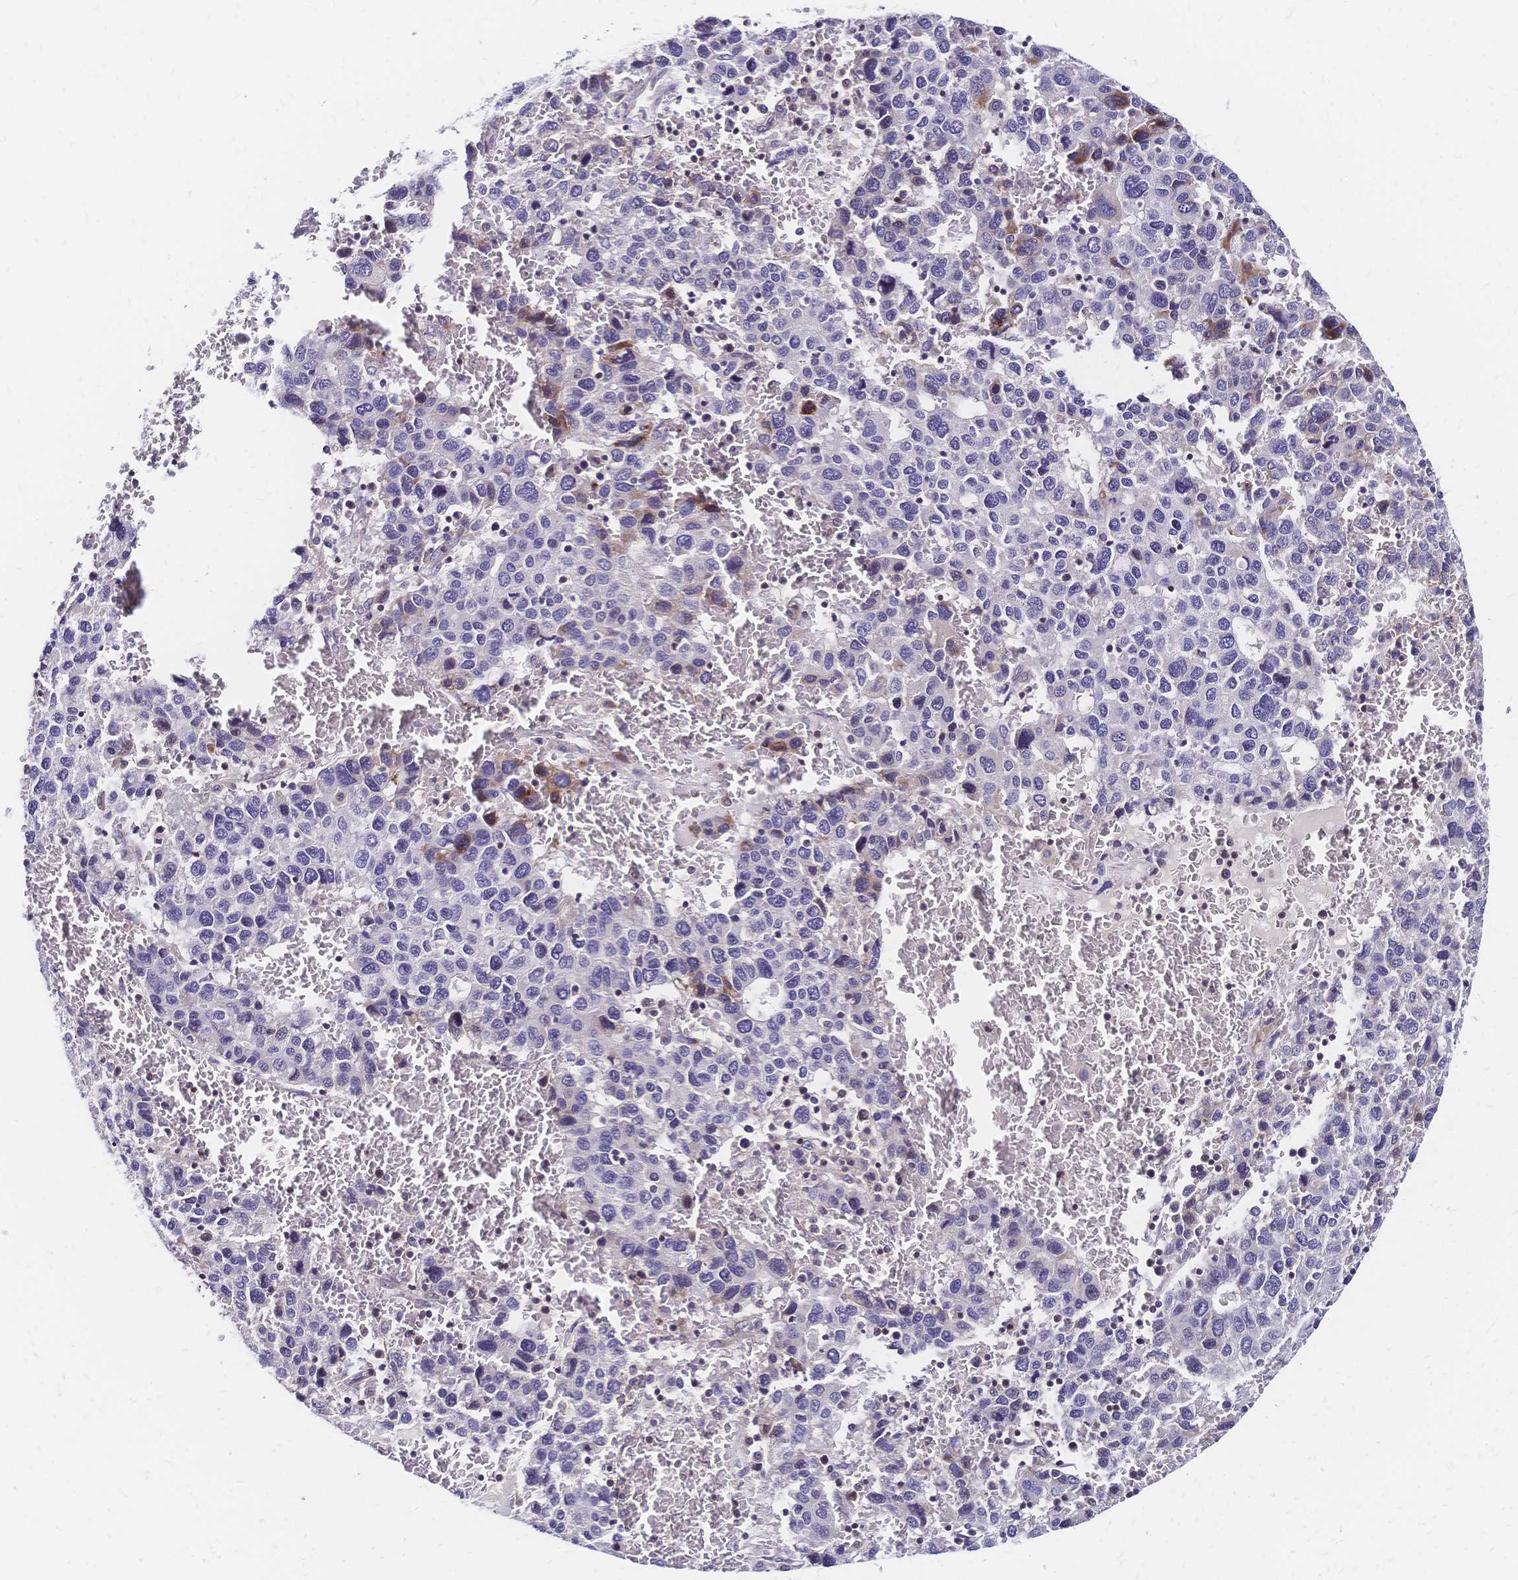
{"staining": {"intensity": "weak", "quantity": "<25%", "location": "cytoplasmic/membranous"}, "tissue": "liver cancer", "cell_type": "Tumor cells", "image_type": "cancer", "snomed": [{"axis": "morphology", "description": "Carcinoma, Hepatocellular, NOS"}, {"axis": "topography", "description": "Liver"}], "caption": "Tumor cells are negative for brown protein staining in liver cancer.", "gene": "CBX7", "patient": {"sex": "male", "age": 69}}